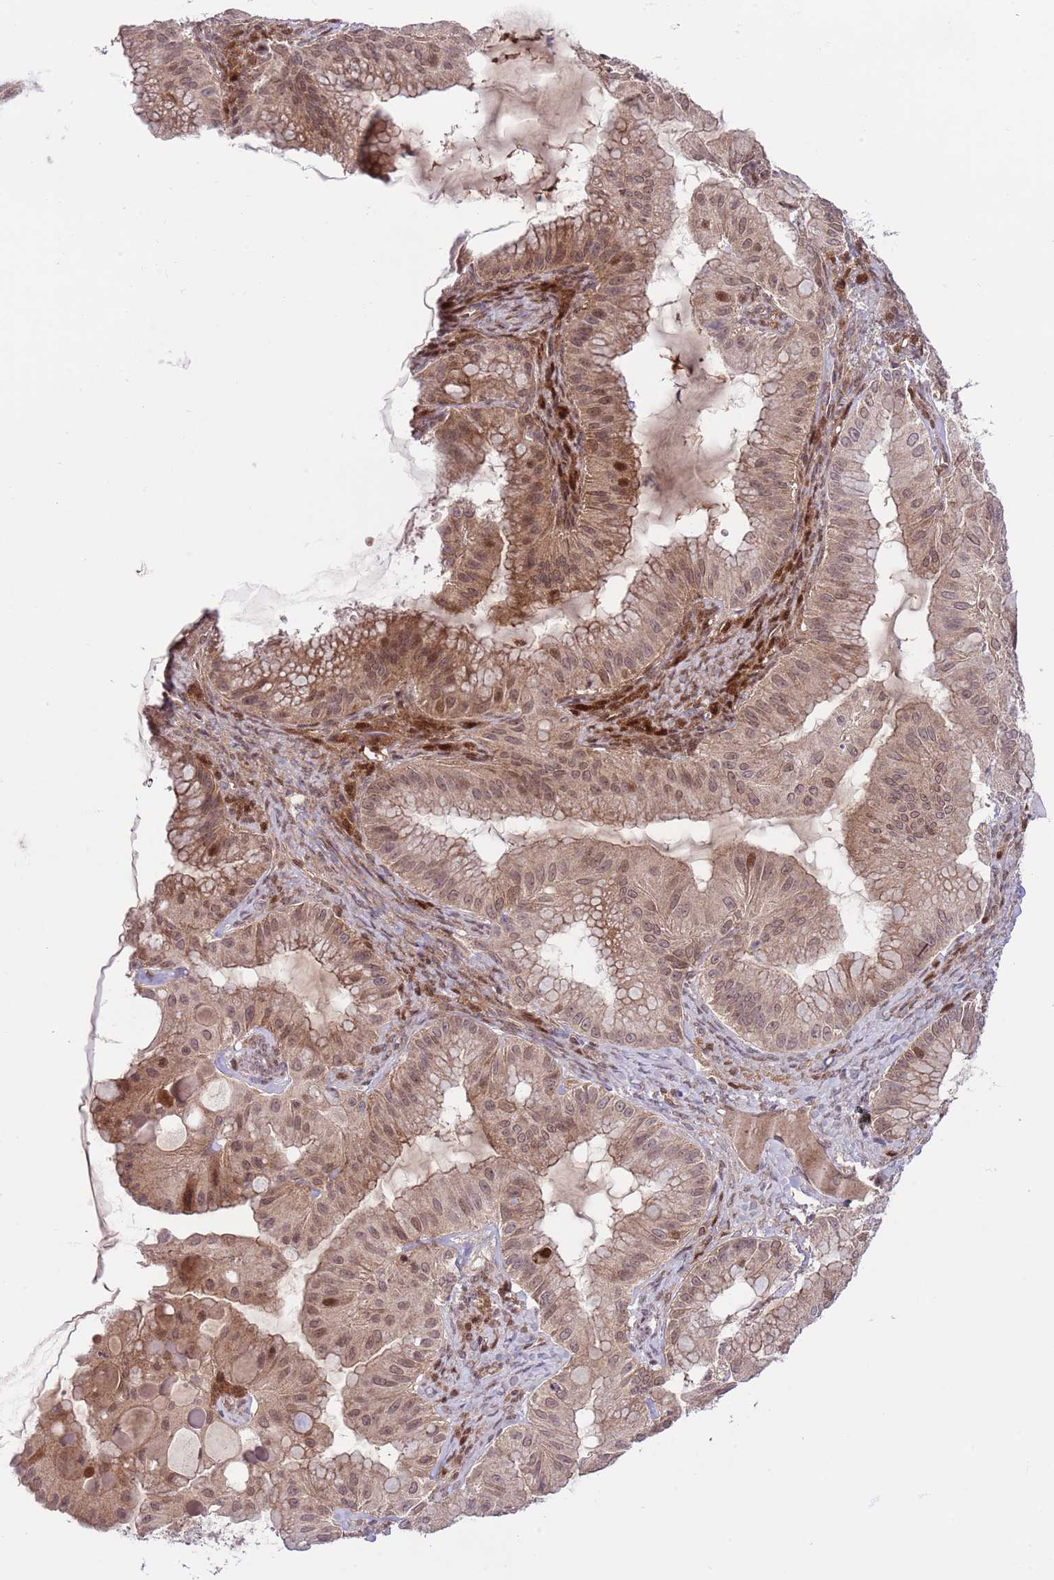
{"staining": {"intensity": "weak", "quantity": ">75%", "location": "cytoplasmic/membranous,nuclear"}, "tissue": "ovarian cancer", "cell_type": "Tumor cells", "image_type": "cancer", "snomed": [{"axis": "morphology", "description": "Cystadenocarcinoma, mucinous, NOS"}, {"axis": "topography", "description": "Ovary"}], "caption": "Tumor cells demonstrate weak cytoplasmic/membranous and nuclear expression in about >75% of cells in mucinous cystadenocarcinoma (ovarian).", "gene": "HDHD2", "patient": {"sex": "female", "age": 61}}